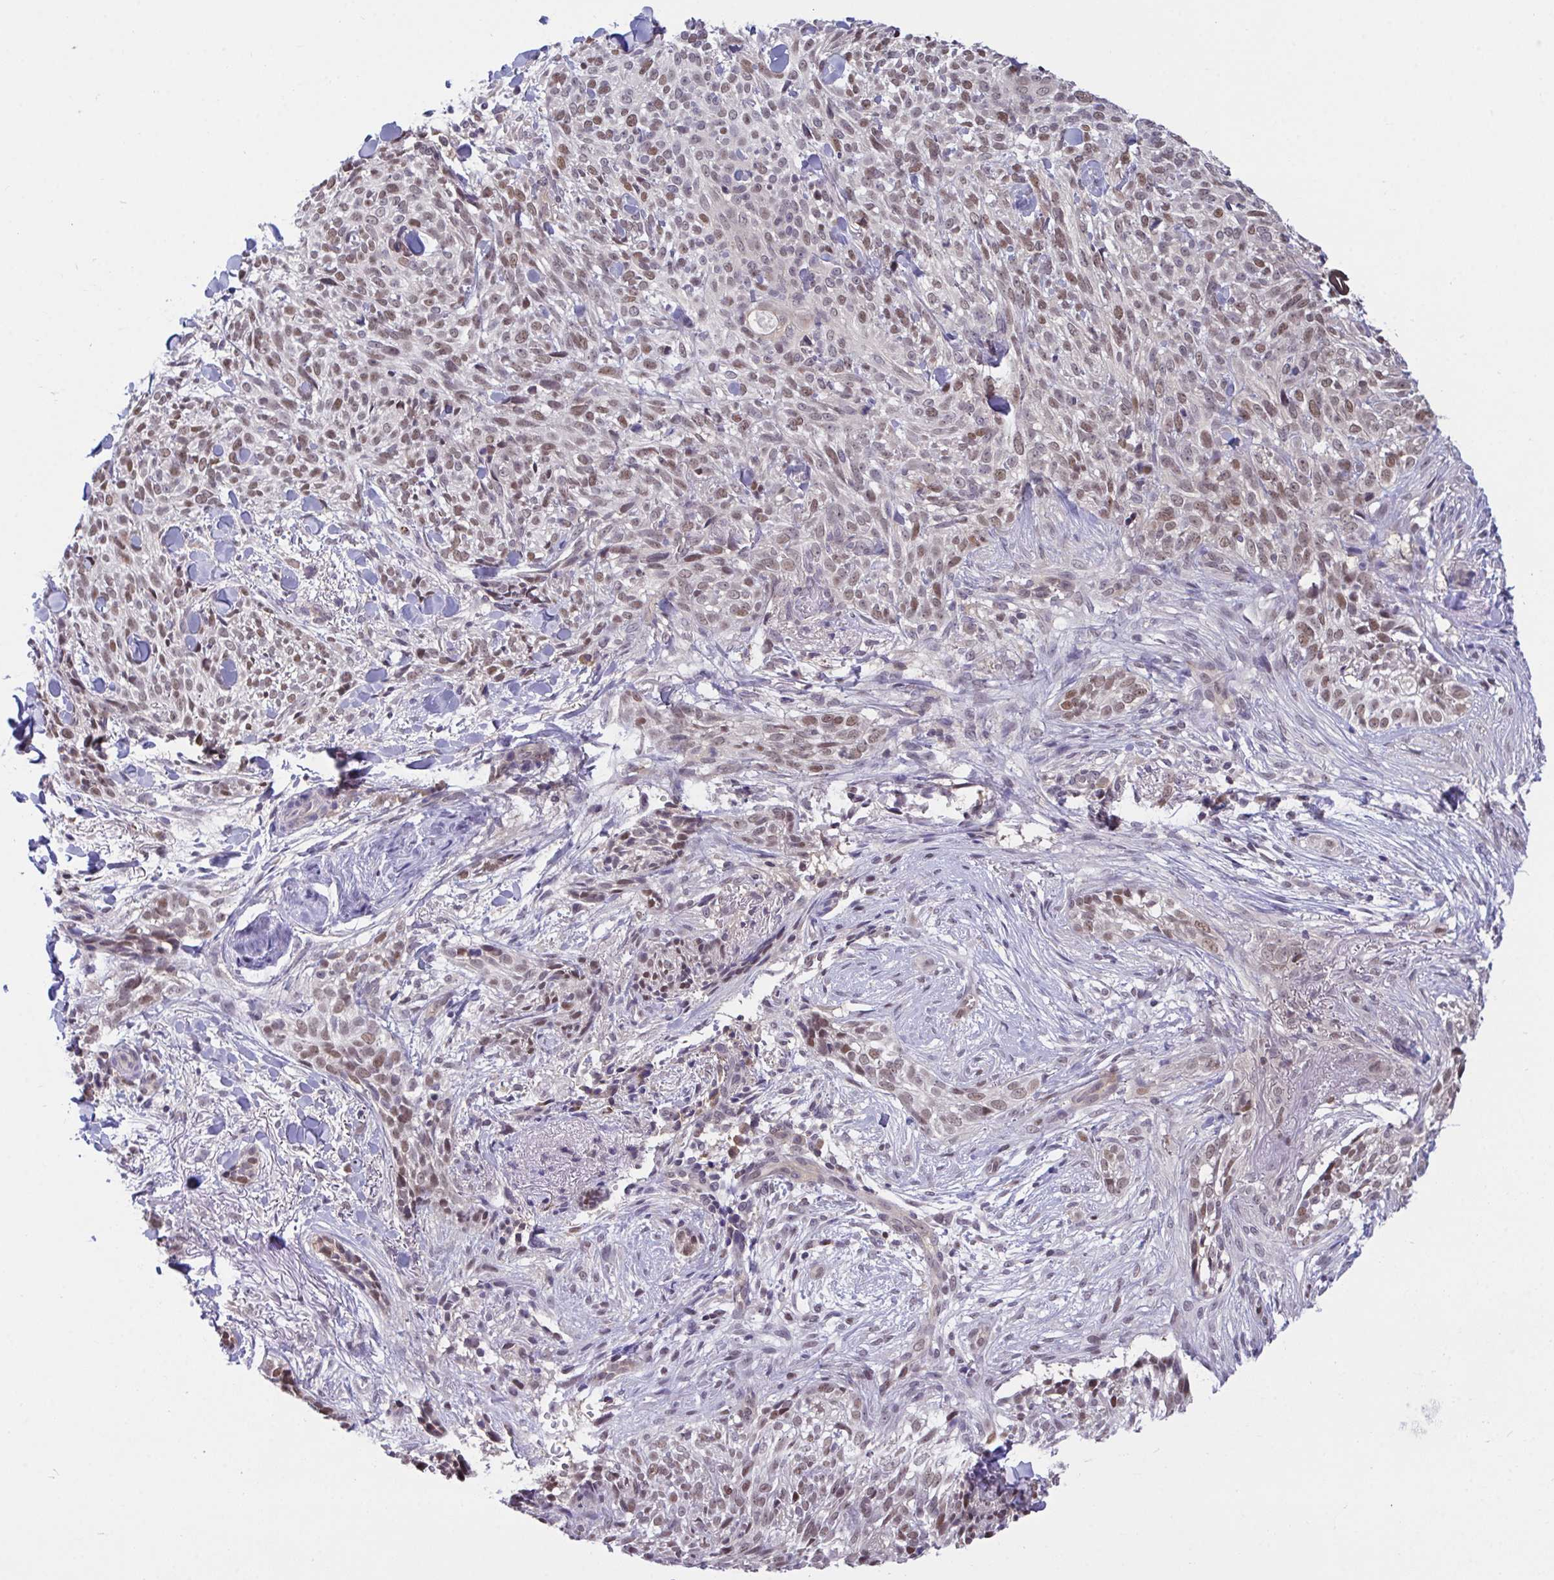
{"staining": {"intensity": "moderate", "quantity": "<25%", "location": "nuclear"}, "tissue": "skin cancer", "cell_type": "Tumor cells", "image_type": "cancer", "snomed": [{"axis": "morphology", "description": "Basal cell carcinoma"}, {"axis": "topography", "description": "Skin"}, {"axis": "topography", "description": "Skin of face"}], "caption": "Human skin cancer stained for a protein (brown) exhibits moderate nuclear positive positivity in approximately <25% of tumor cells.", "gene": "ZNF444", "patient": {"sex": "female", "age": 90}}